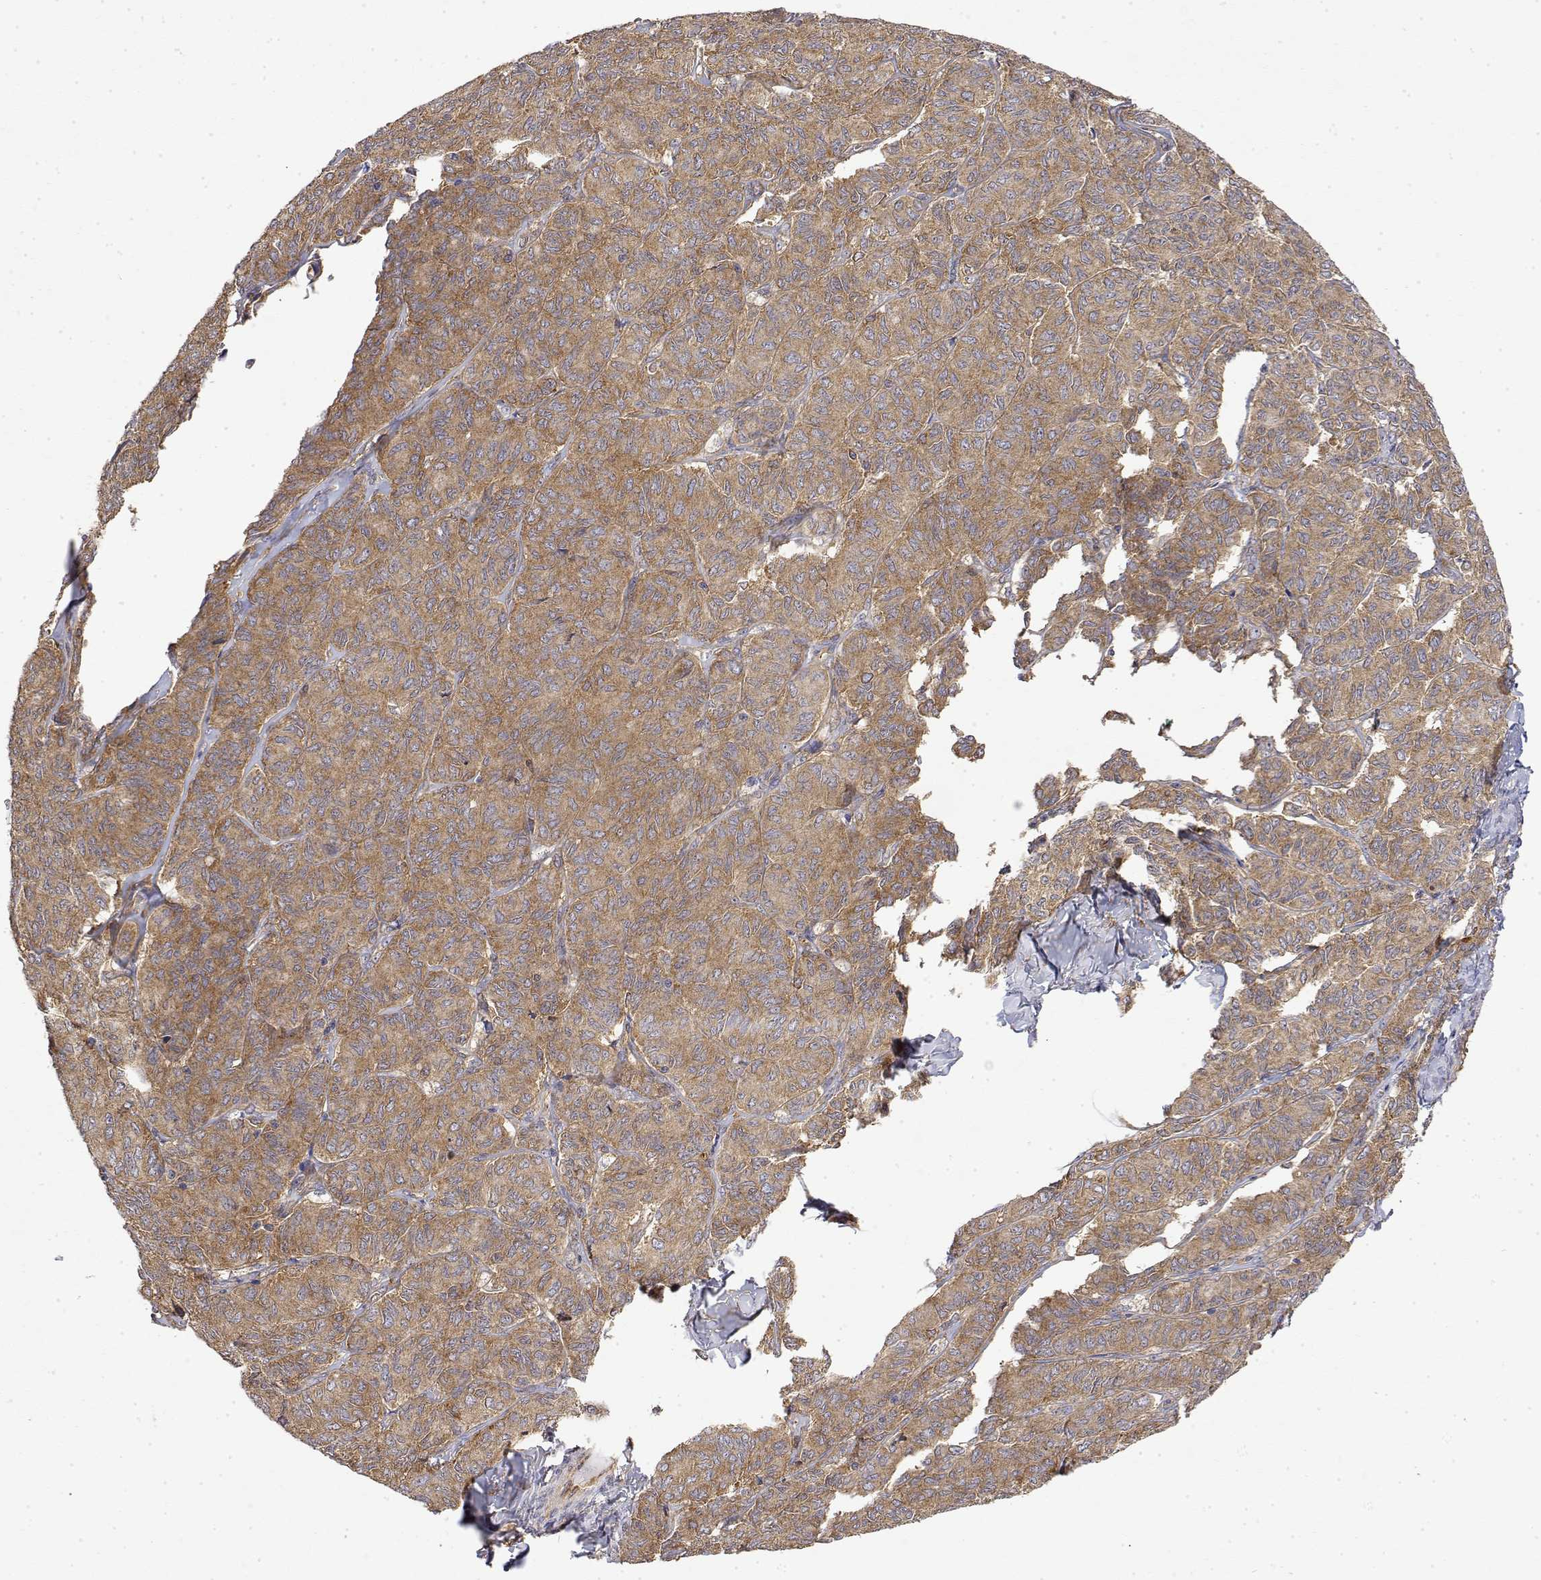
{"staining": {"intensity": "moderate", "quantity": ">75%", "location": "cytoplasmic/membranous"}, "tissue": "ovarian cancer", "cell_type": "Tumor cells", "image_type": "cancer", "snomed": [{"axis": "morphology", "description": "Carcinoma, endometroid"}, {"axis": "topography", "description": "Ovary"}], "caption": "Ovarian cancer (endometroid carcinoma) stained with DAB (3,3'-diaminobenzidine) immunohistochemistry (IHC) reveals medium levels of moderate cytoplasmic/membranous staining in about >75% of tumor cells.", "gene": "PACSIN2", "patient": {"sex": "female", "age": 80}}